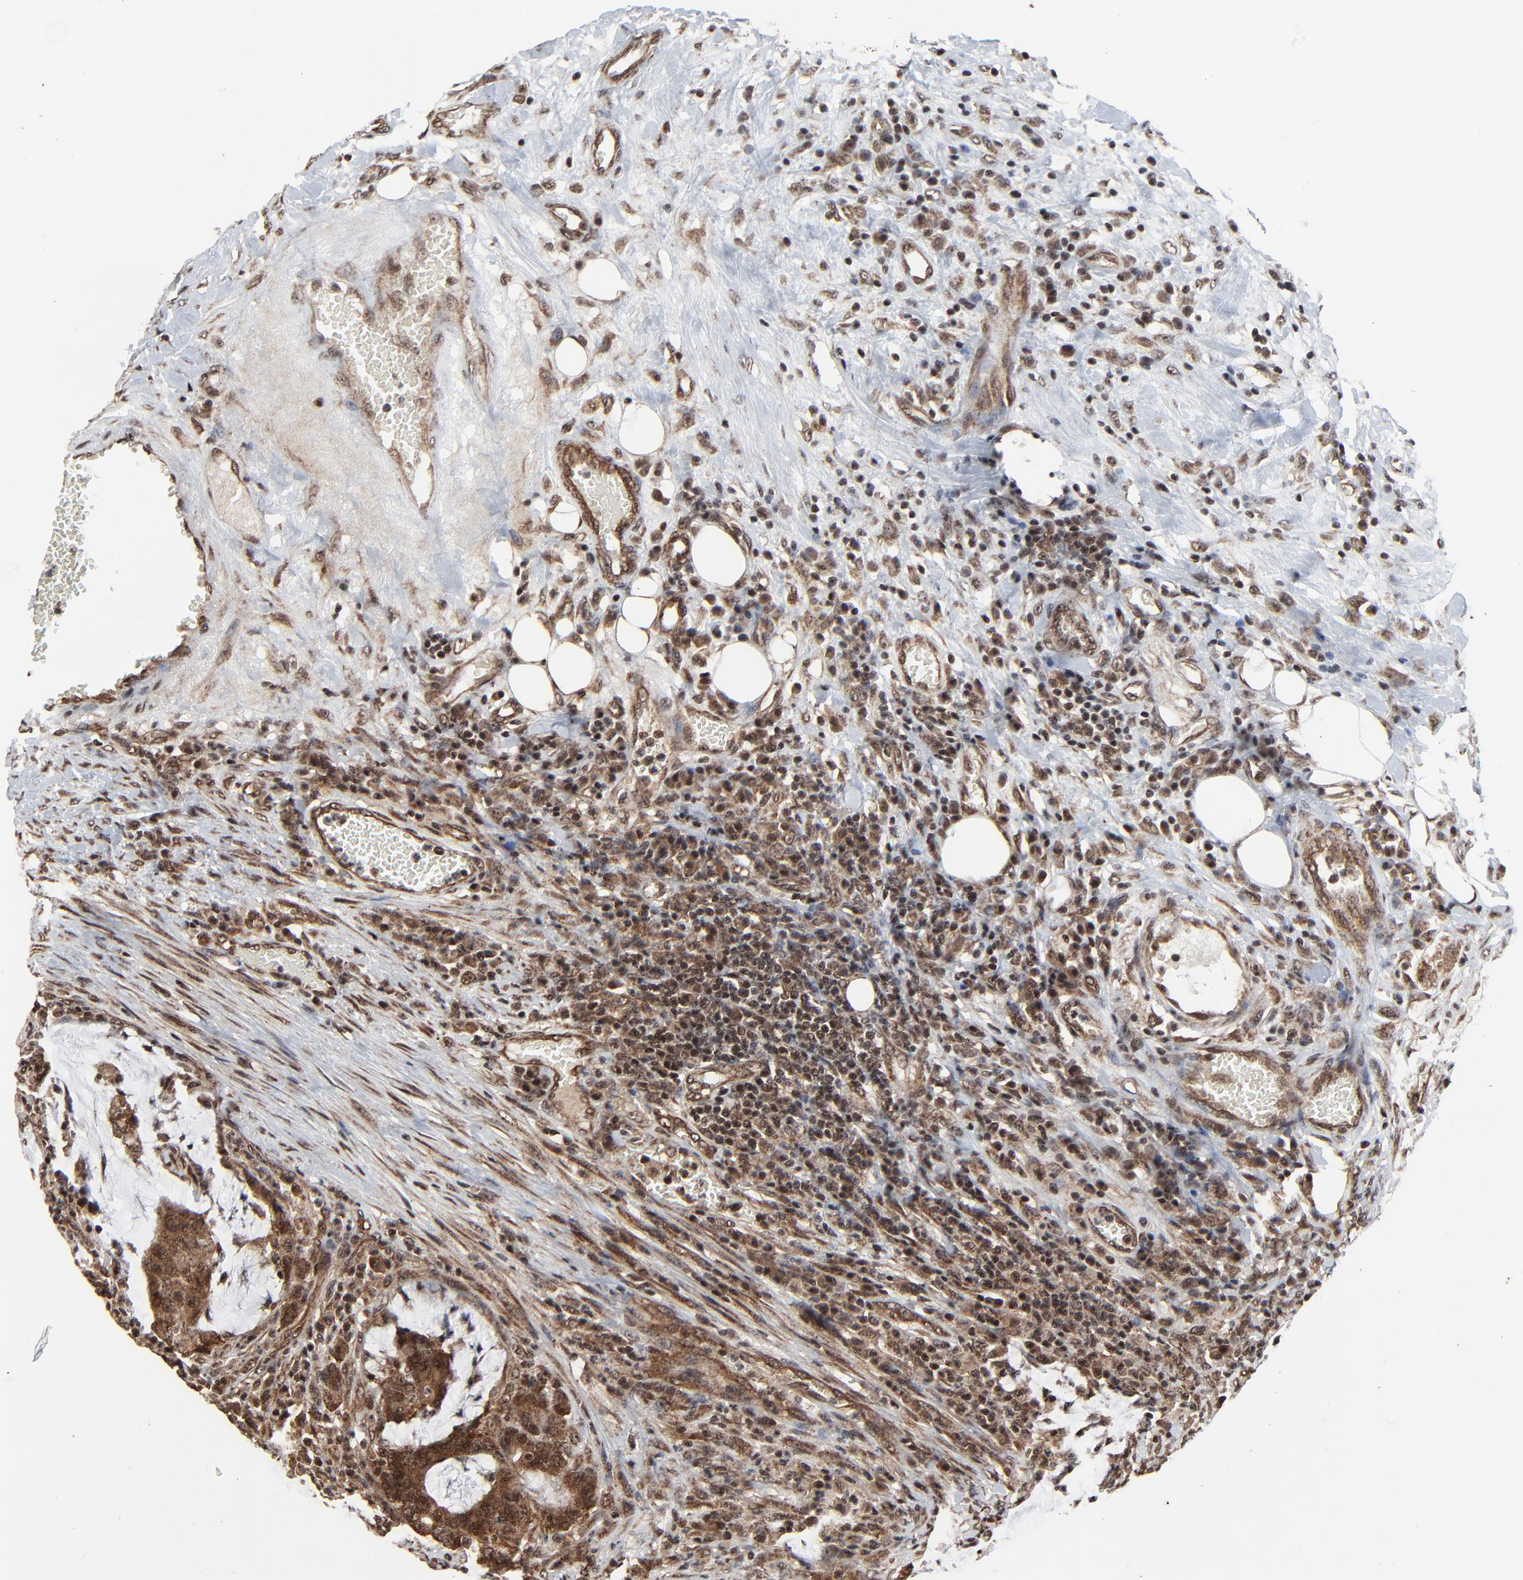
{"staining": {"intensity": "moderate", "quantity": ">75%", "location": "cytoplasmic/membranous,nuclear"}, "tissue": "colorectal cancer", "cell_type": "Tumor cells", "image_type": "cancer", "snomed": [{"axis": "morphology", "description": "Adenocarcinoma, NOS"}, {"axis": "topography", "description": "Colon"}], "caption": "An image showing moderate cytoplasmic/membranous and nuclear positivity in approximately >75% of tumor cells in colorectal cancer (adenocarcinoma), as visualized by brown immunohistochemical staining.", "gene": "RHOJ", "patient": {"sex": "male", "age": 54}}